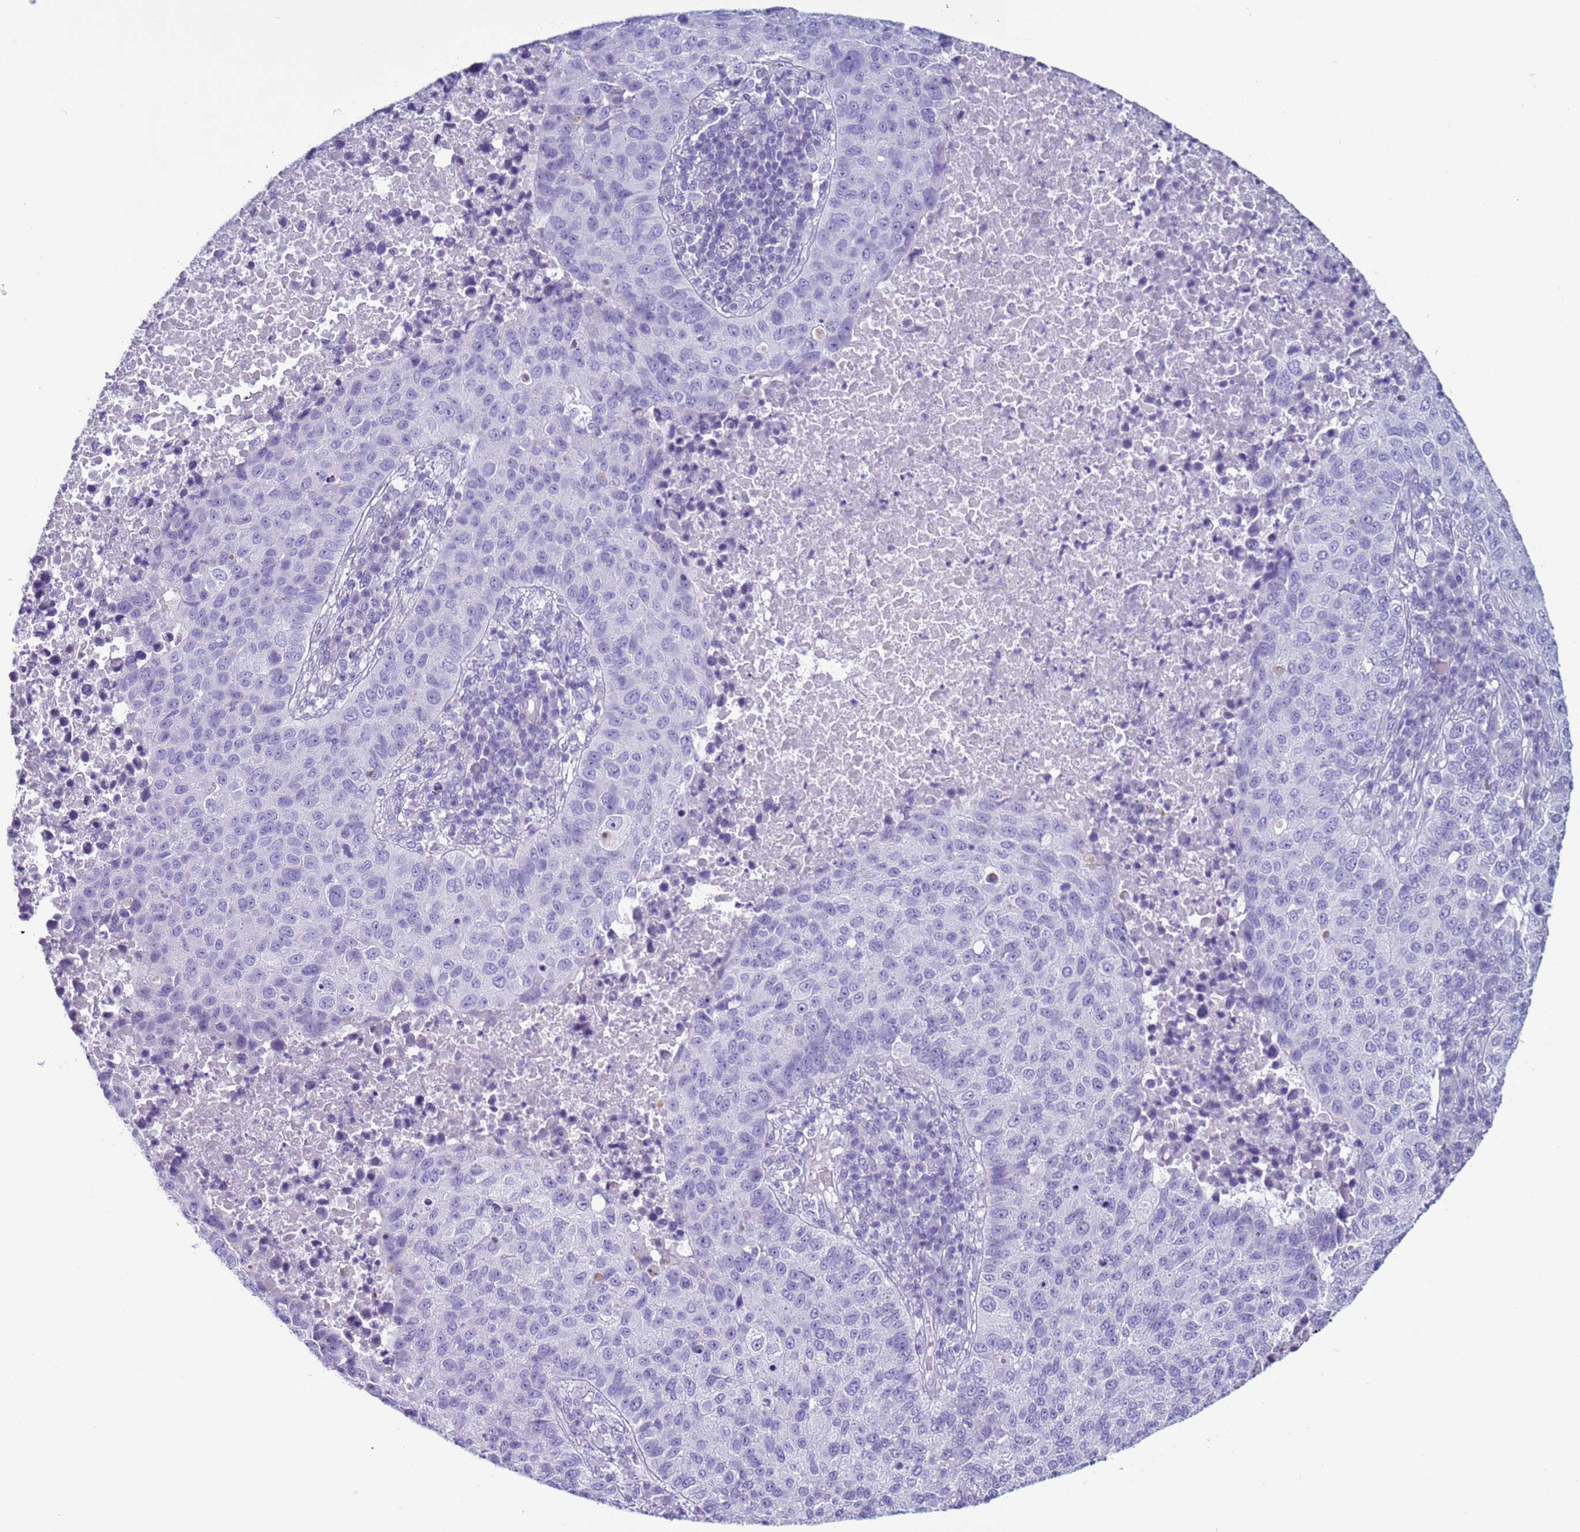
{"staining": {"intensity": "negative", "quantity": "none", "location": "none"}, "tissue": "lung cancer", "cell_type": "Tumor cells", "image_type": "cancer", "snomed": [{"axis": "morphology", "description": "Squamous cell carcinoma, NOS"}, {"axis": "topography", "description": "Lung"}], "caption": "This is an immunohistochemistry (IHC) image of lung squamous cell carcinoma. There is no staining in tumor cells.", "gene": "CST4", "patient": {"sex": "male", "age": 73}}